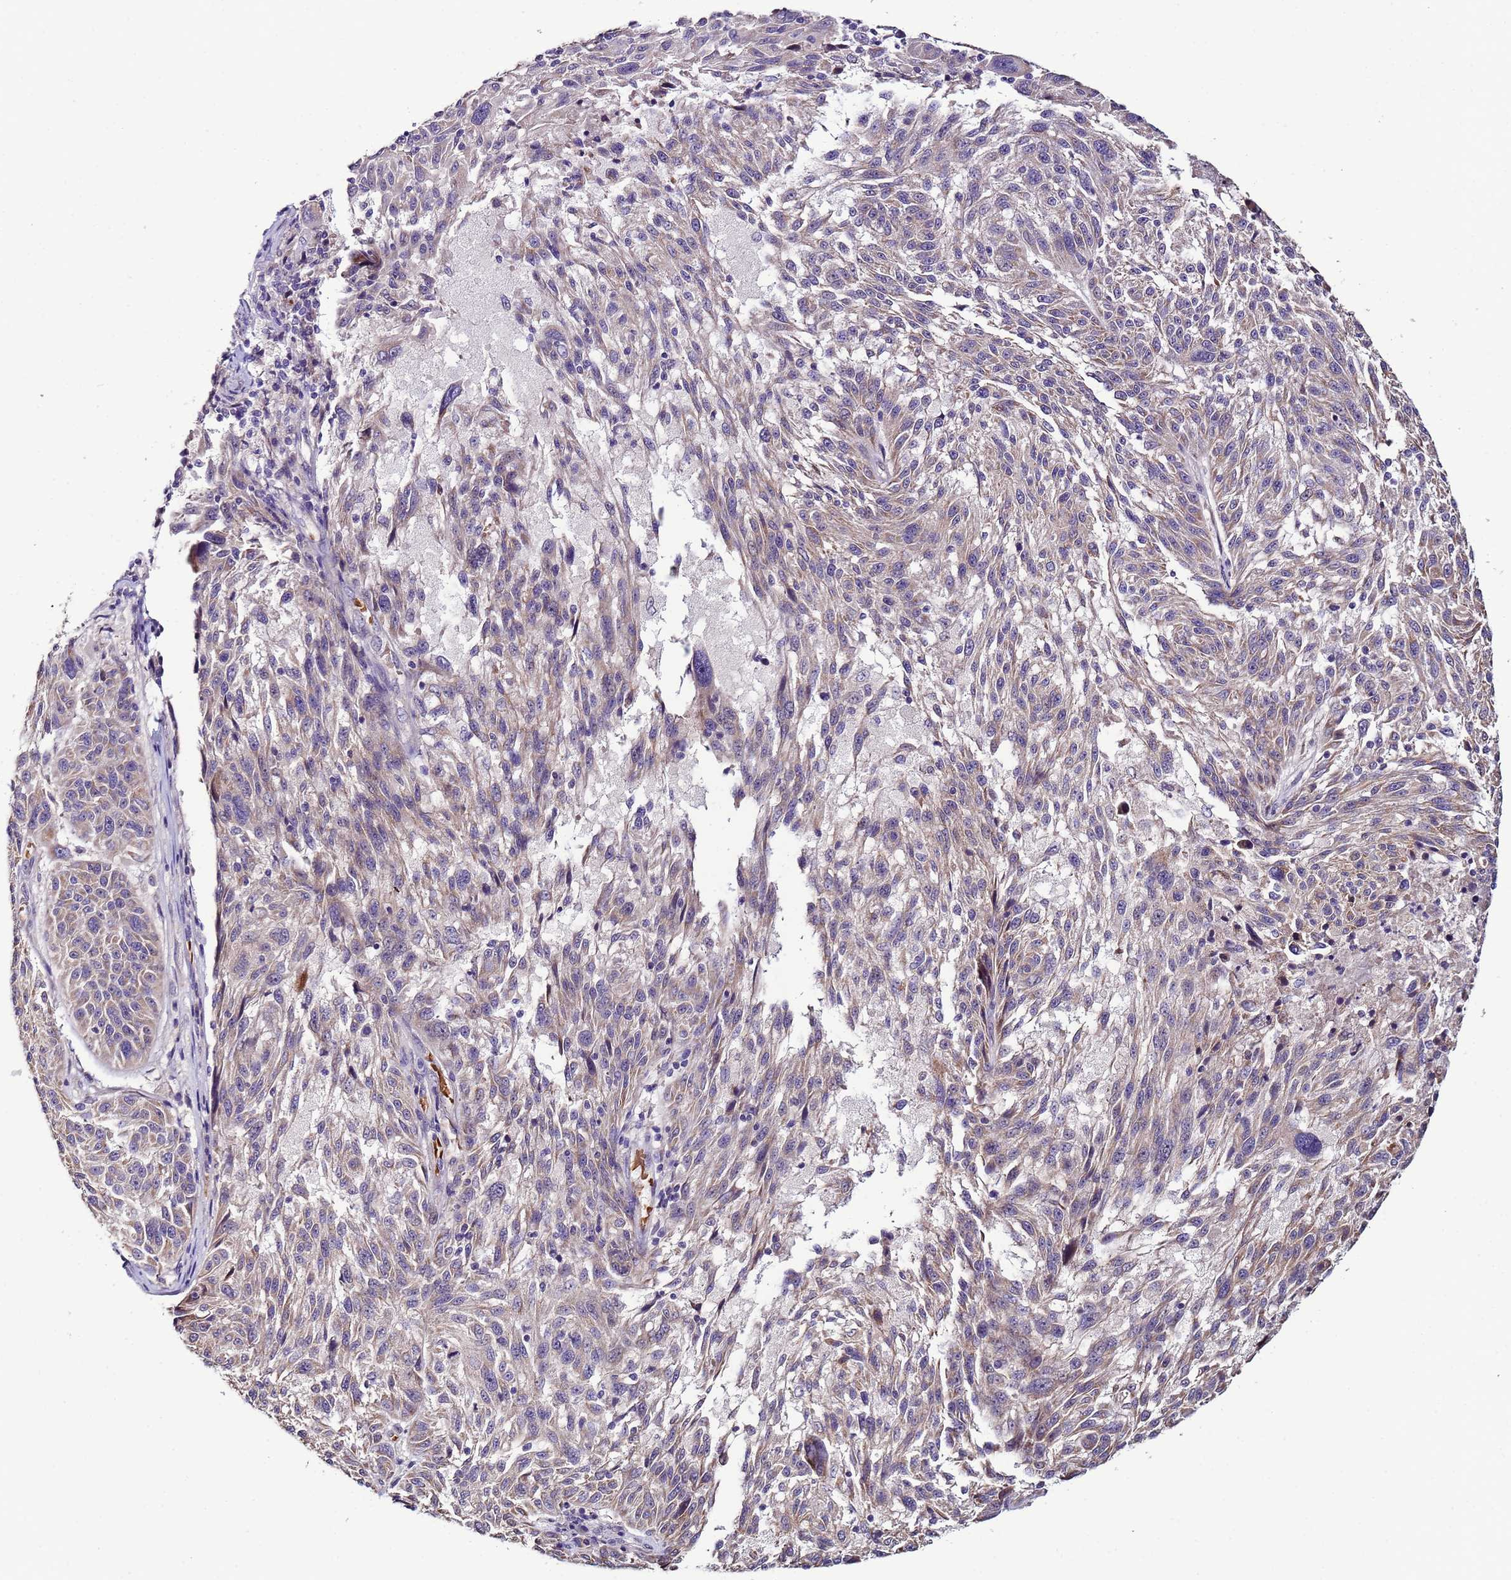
{"staining": {"intensity": "weak", "quantity": "25%-75%", "location": "cytoplasmic/membranous"}, "tissue": "melanoma", "cell_type": "Tumor cells", "image_type": "cancer", "snomed": [{"axis": "morphology", "description": "Malignant melanoma, NOS"}, {"axis": "topography", "description": "Skin"}], "caption": "Protein expression analysis of melanoma shows weak cytoplasmic/membranous staining in approximately 25%-75% of tumor cells. (brown staining indicates protein expression, while blue staining denotes nuclei).", "gene": "CLHC1", "patient": {"sex": "male", "age": 53}}